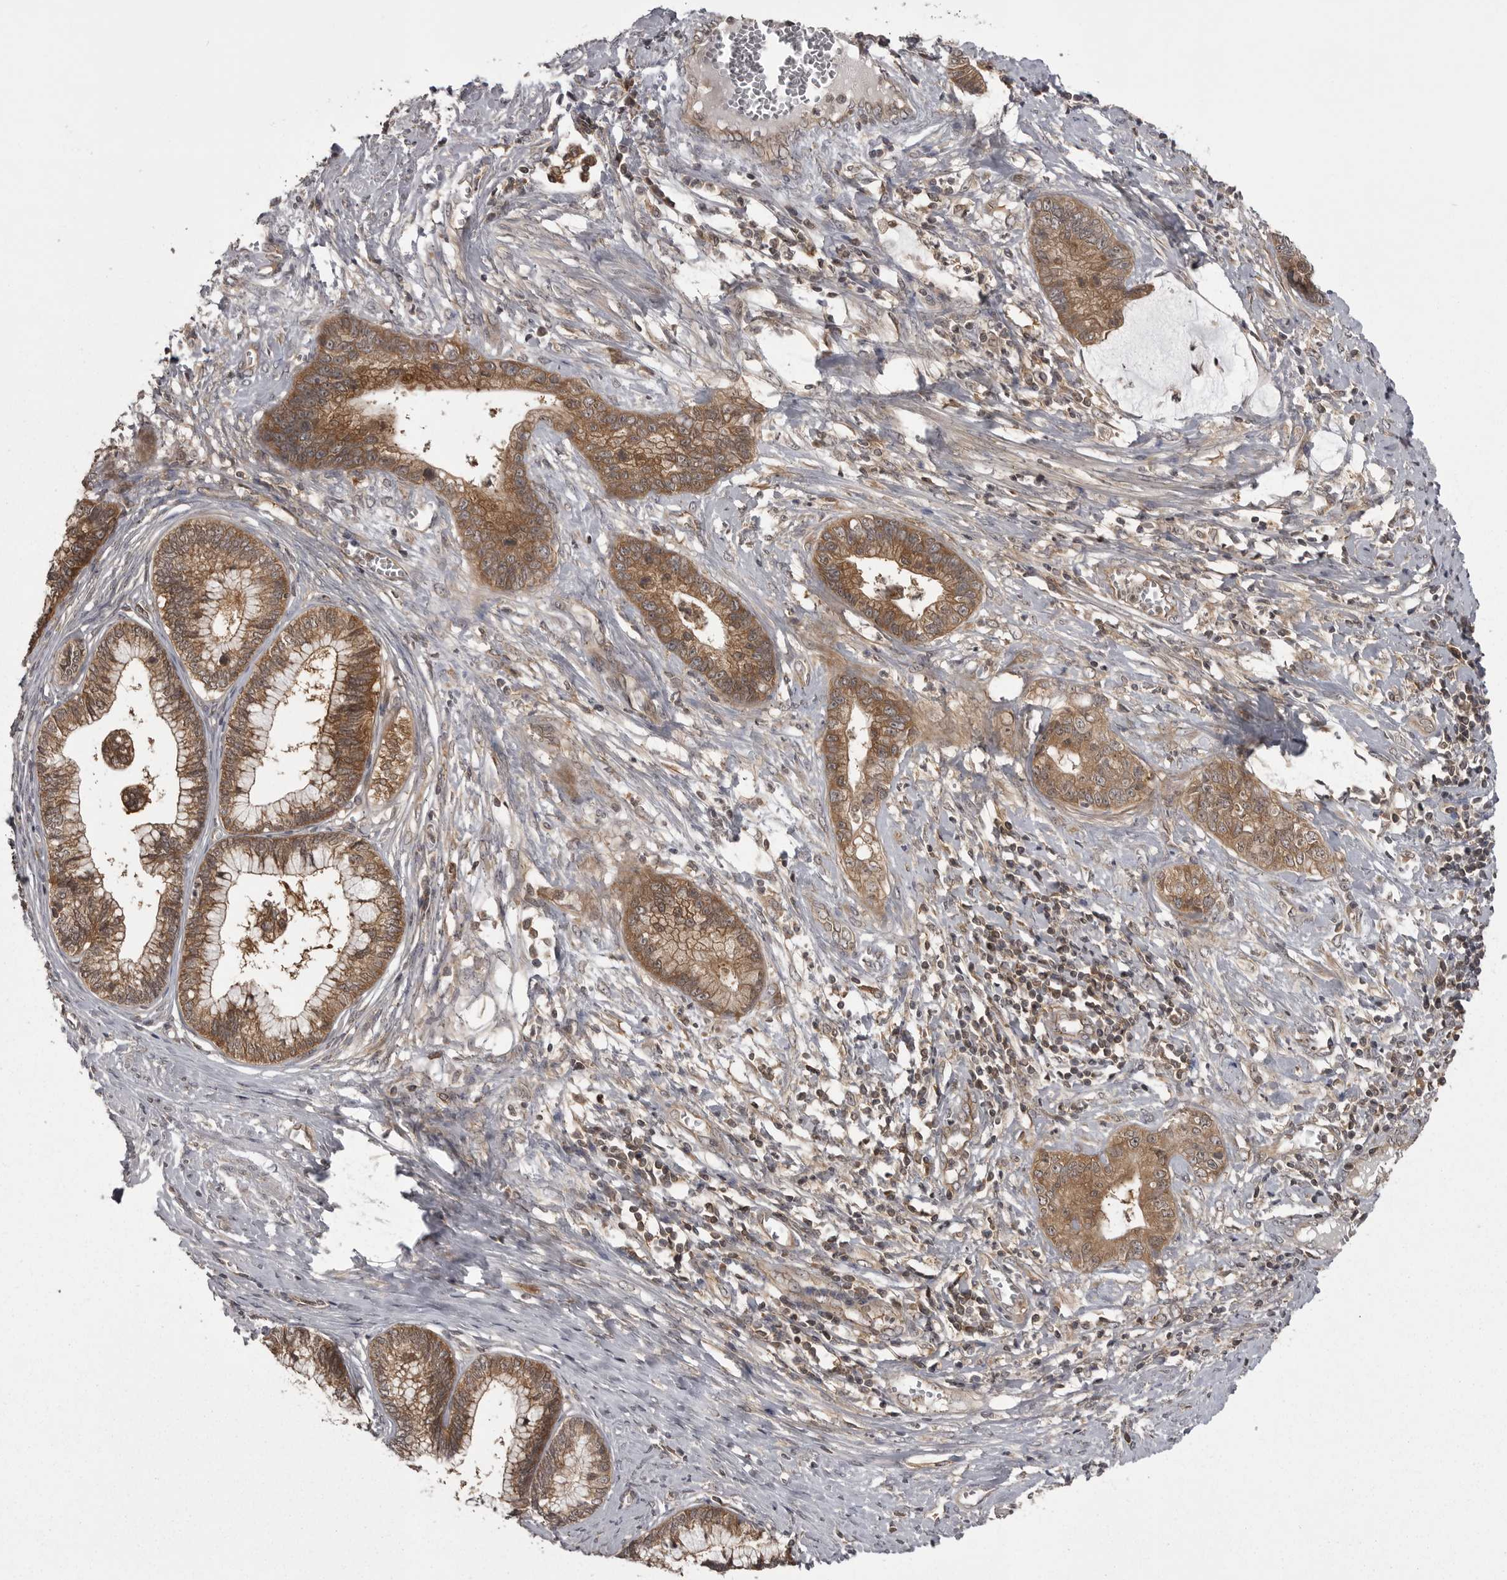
{"staining": {"intensity": "moderate", "quantity": ">75%", "location": "cytoplasmic/membranous"}, "tissue": "cervical cancer", "cell_type": "Tumor cells", "image_type": "cancer", "snomed": [{"axis": "morphology", "description": "Adenocarcinoma, NOS"}, {"axis": "topography", "description": "Cervix"}], "caption": "A histopathology image showing moderate cytoplasmic/membranous staining in approximately >75% of tumor cells in cervical cancer (adenocarcinoma), as visualized by brown immunohistochemical staining.", "gene": "STK24", "patient": {"sex": "female", "age": 44}}